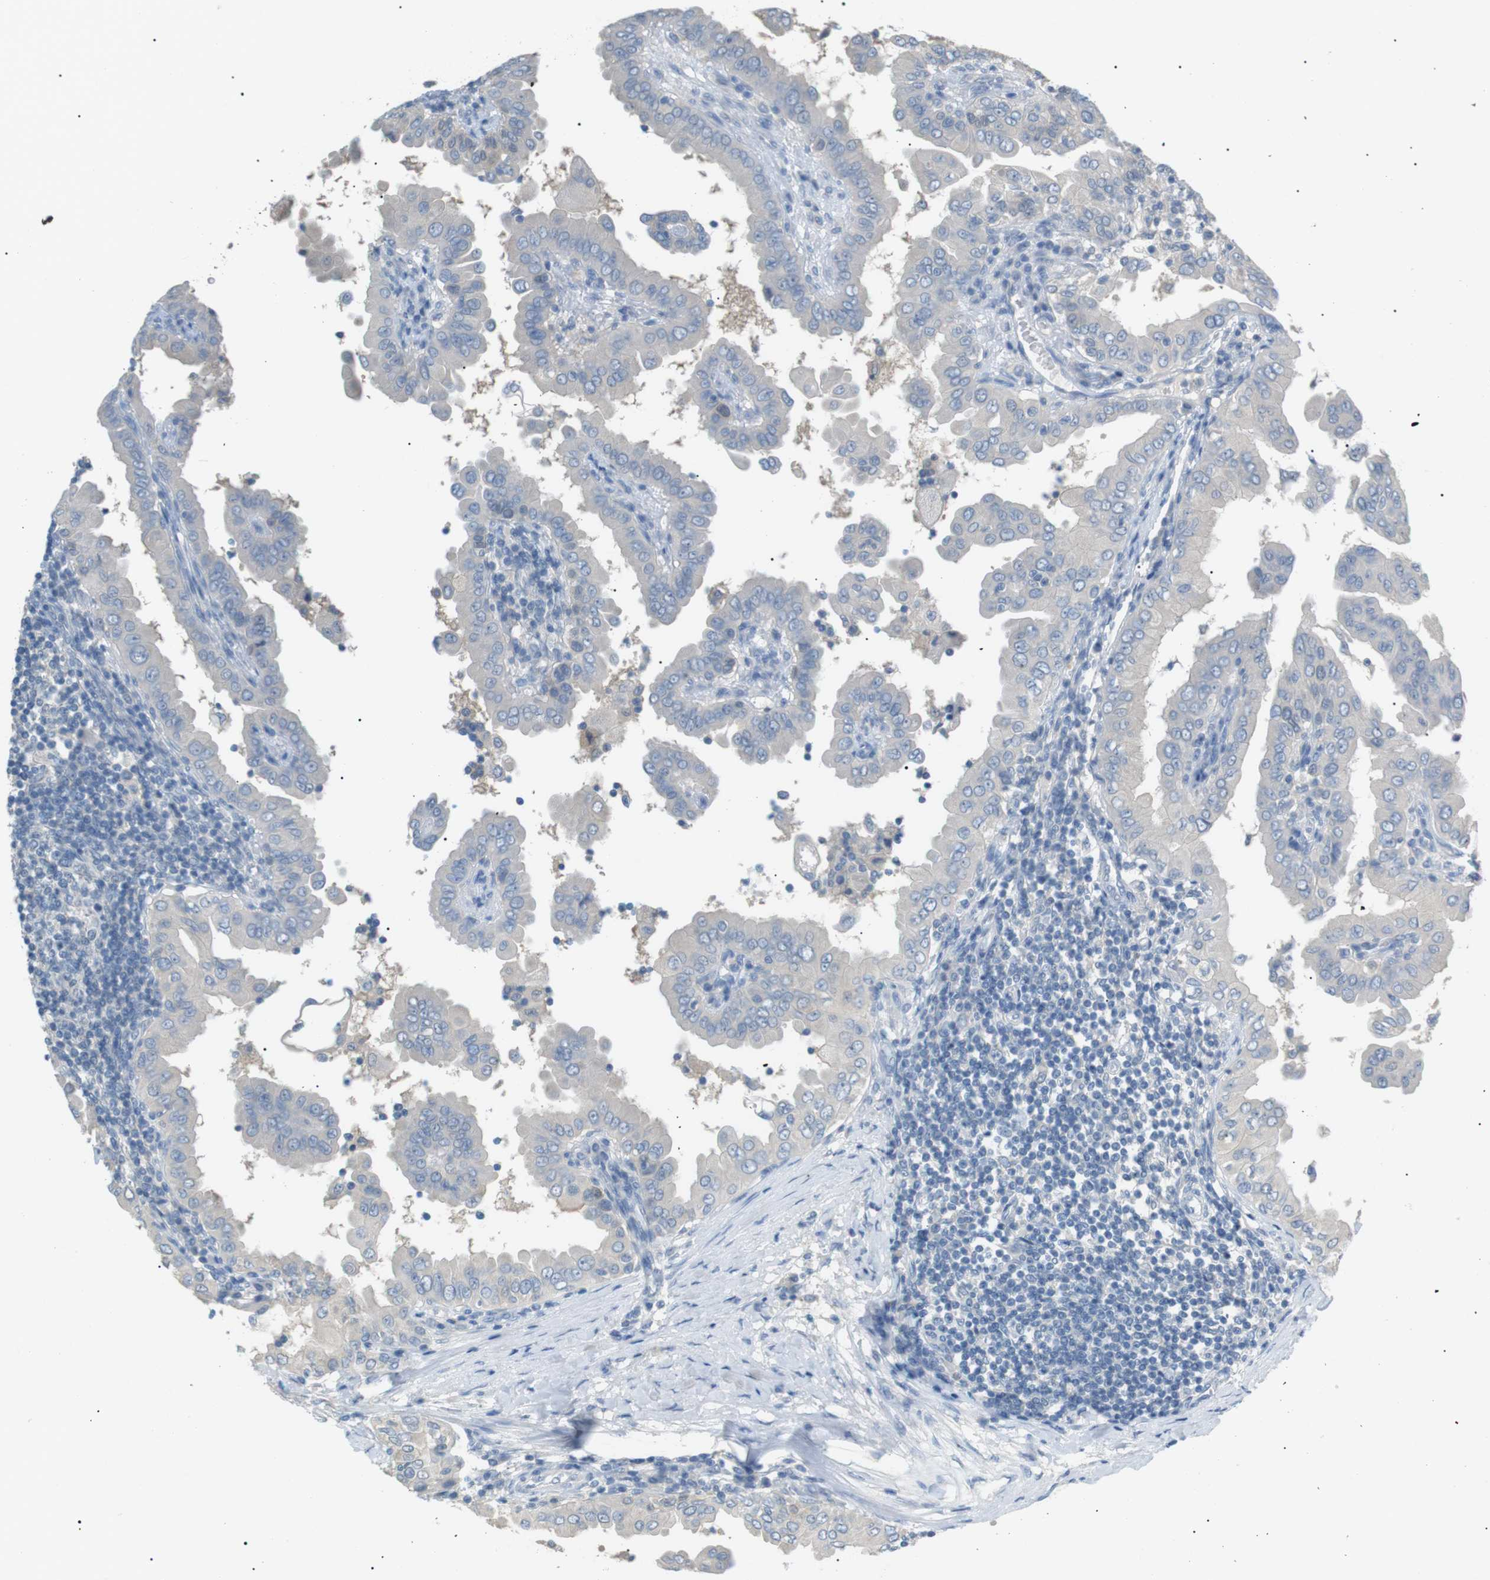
{"staining": {"intensity": "negative", "quantity": "none", "location": "none"}, "tissue": "thyroid cancer", "cell_type": "Tumor cells", "image_type": "cancer", "snomed": [{"axis": "morphology", "description": "Papillary adenocarcinoma, NOS"}, {"axis": "topography", "description": "Thyroid gland"}], "caption": "This is an immunohistochemistry image of thyroid cancer (papillary adenocarcinoma). There is no staining in tumor cells.", "gene": "CDH26", "patient": {"sex": "male", "age": 33}}